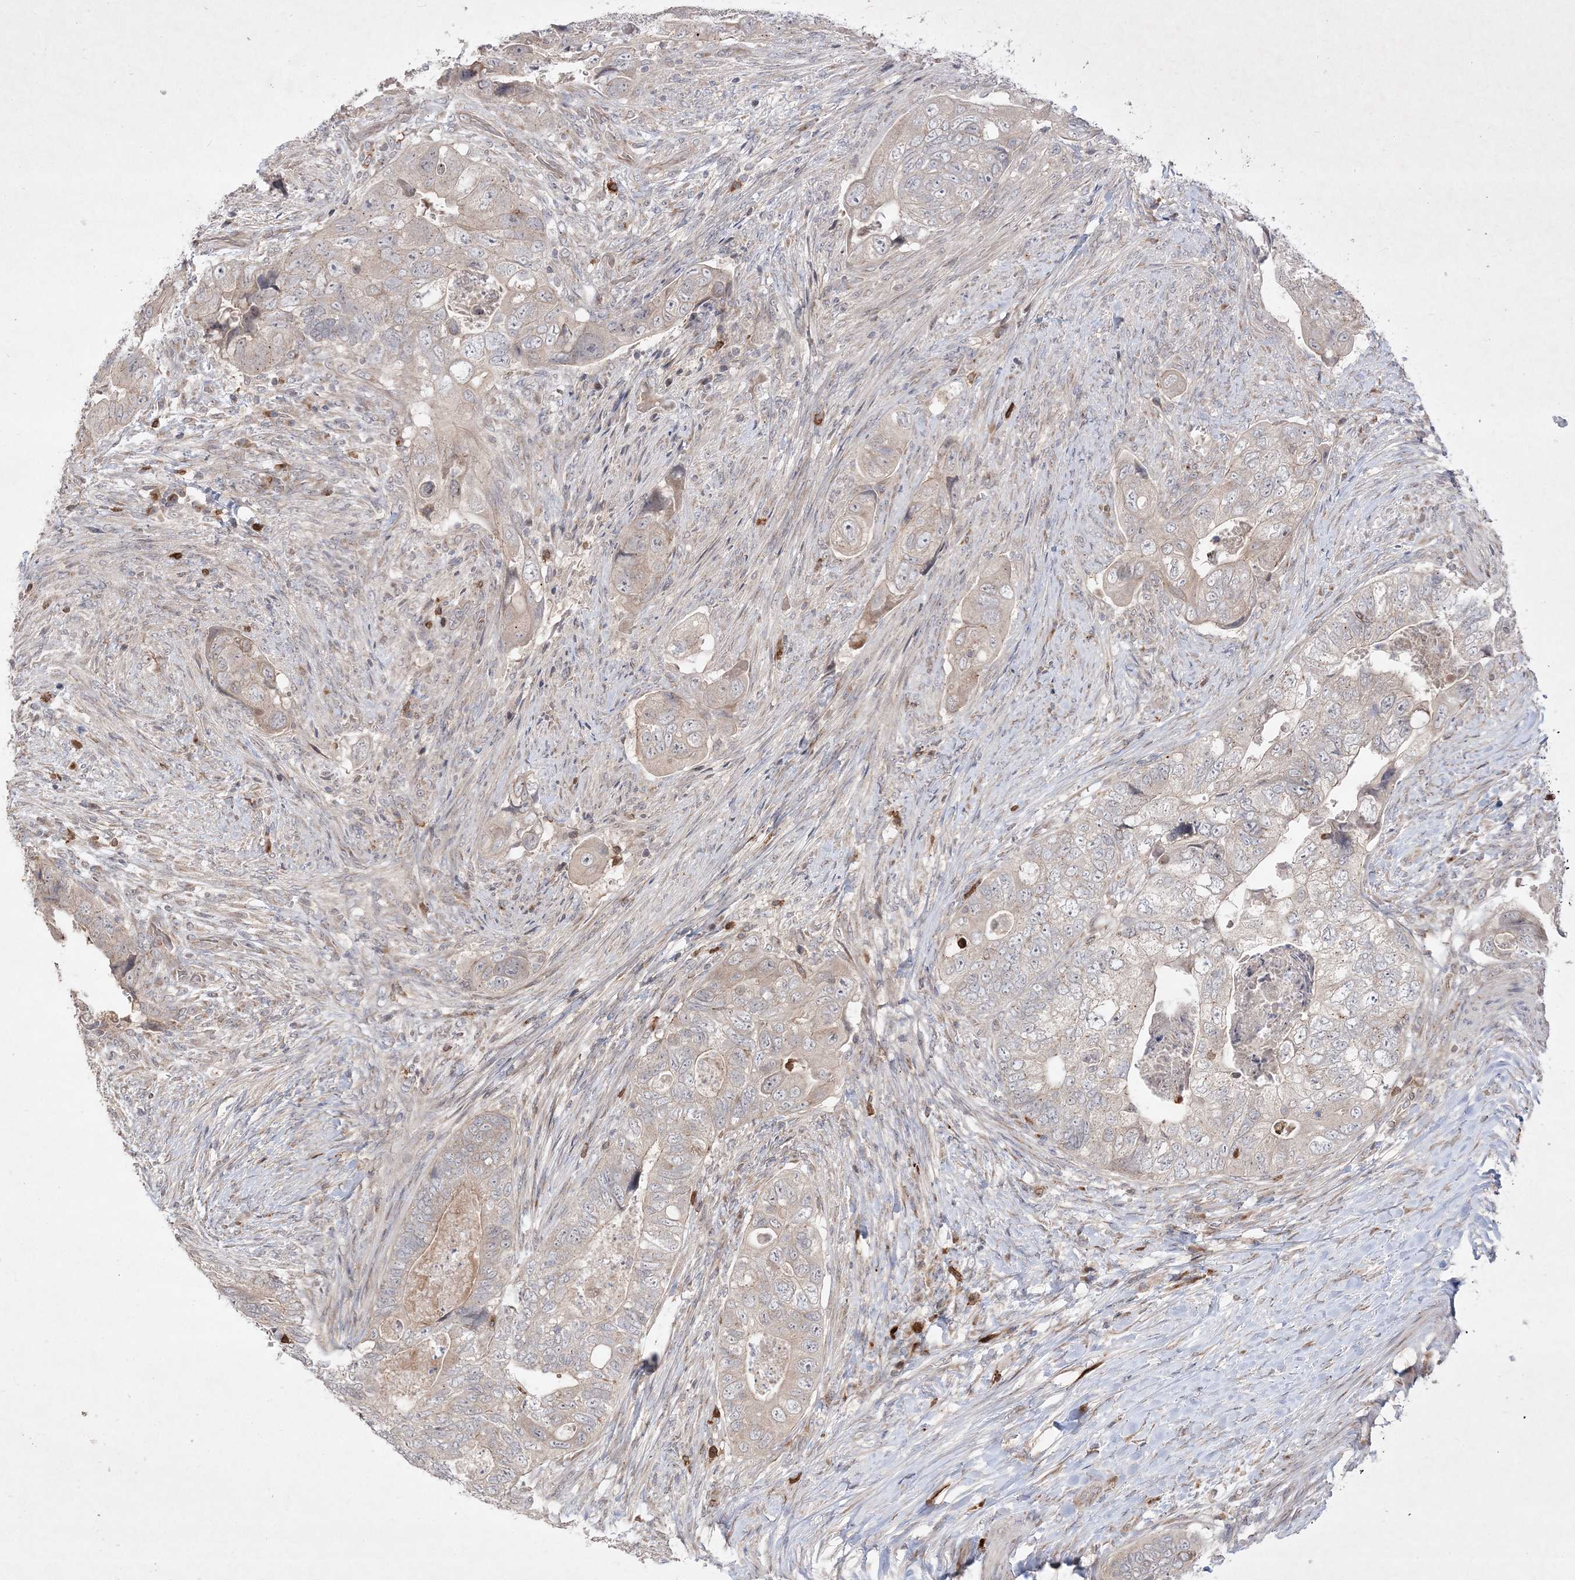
{"staining": {"intensity": "weak", "quantity": "<25%", "location": "cytoplasmic/membranous"}, "tissue": "colorectal cancer", "cell_type": "Tumor cells", "image_type": "cancer", "snomed": [{"axis": "morphology", "description": "Adenocarcinoma, NOS"}, {"axis": "topography", "description": "Rectum"}], "caption": "A micrograph of human adenocarcinoma (colorectal) is negative for staining in tumor cells. (DAB IHC with hematoxylin counter stain).", "gene": "CLNK", "patient": {"sex": "male", "age": 63}}